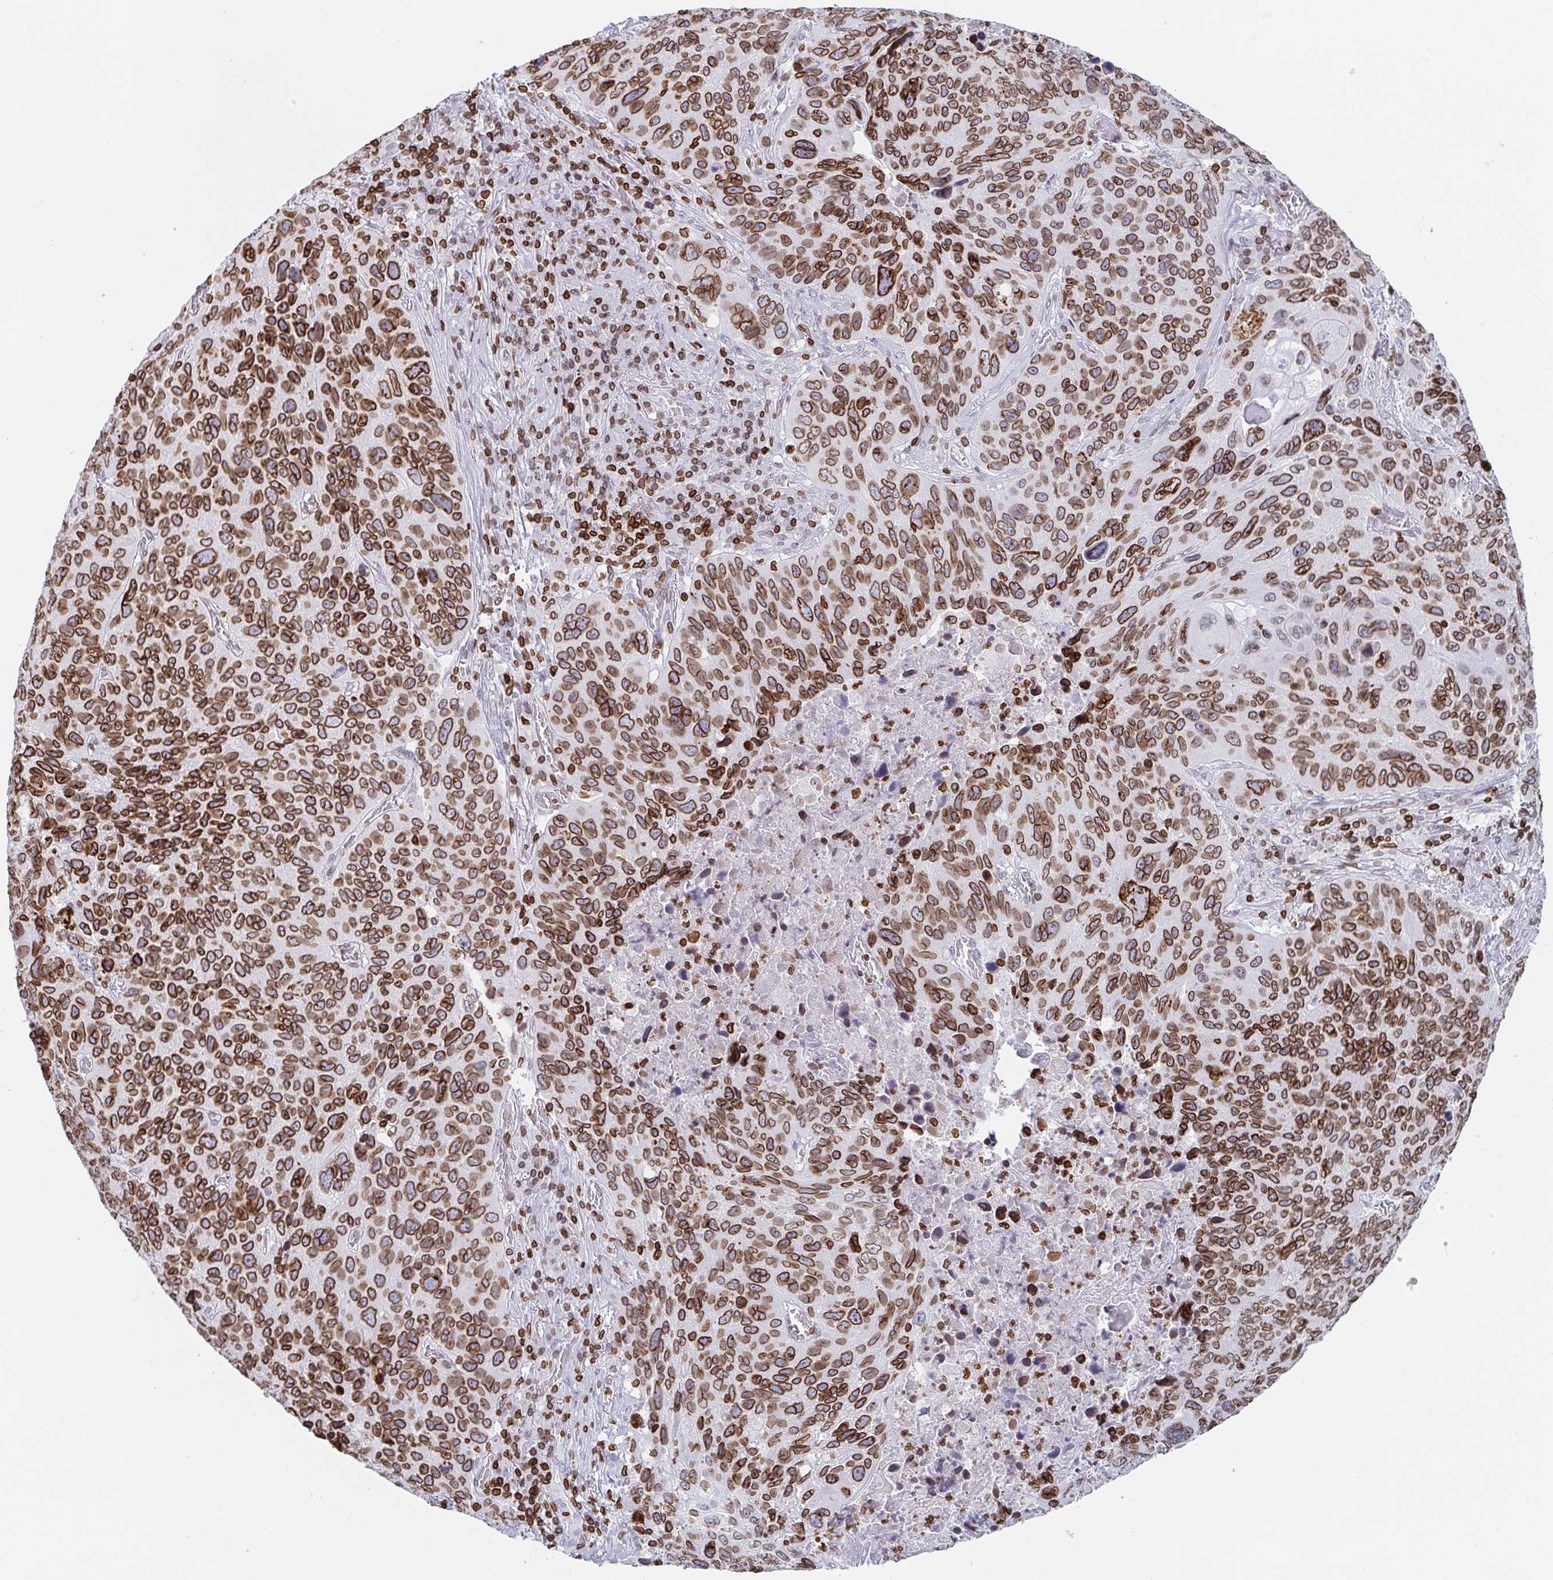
{"staining": {"intensity": "strong", "quantity": ">75%", "location": "cytoplasmic/membranous,nuclear"}, "tissue": "lung cancer", "cell_type": "Tumor cells", "image_type": "cancer", "snomed": [{"axis": "morphology", "description": "Squamous cell carcinoma, NOS"}, {"axis": "topography", "description": "Lung"}], "caption": "This micrograph demonstrates immunohistochemistry (IHC) staining of human lung cancer, with high strong cytoplasmic/membranous and nuclear positivity in about >75% of tumor cells.", "gene": "BTBD7", "patient": {"sex": "male", "age": 68}}